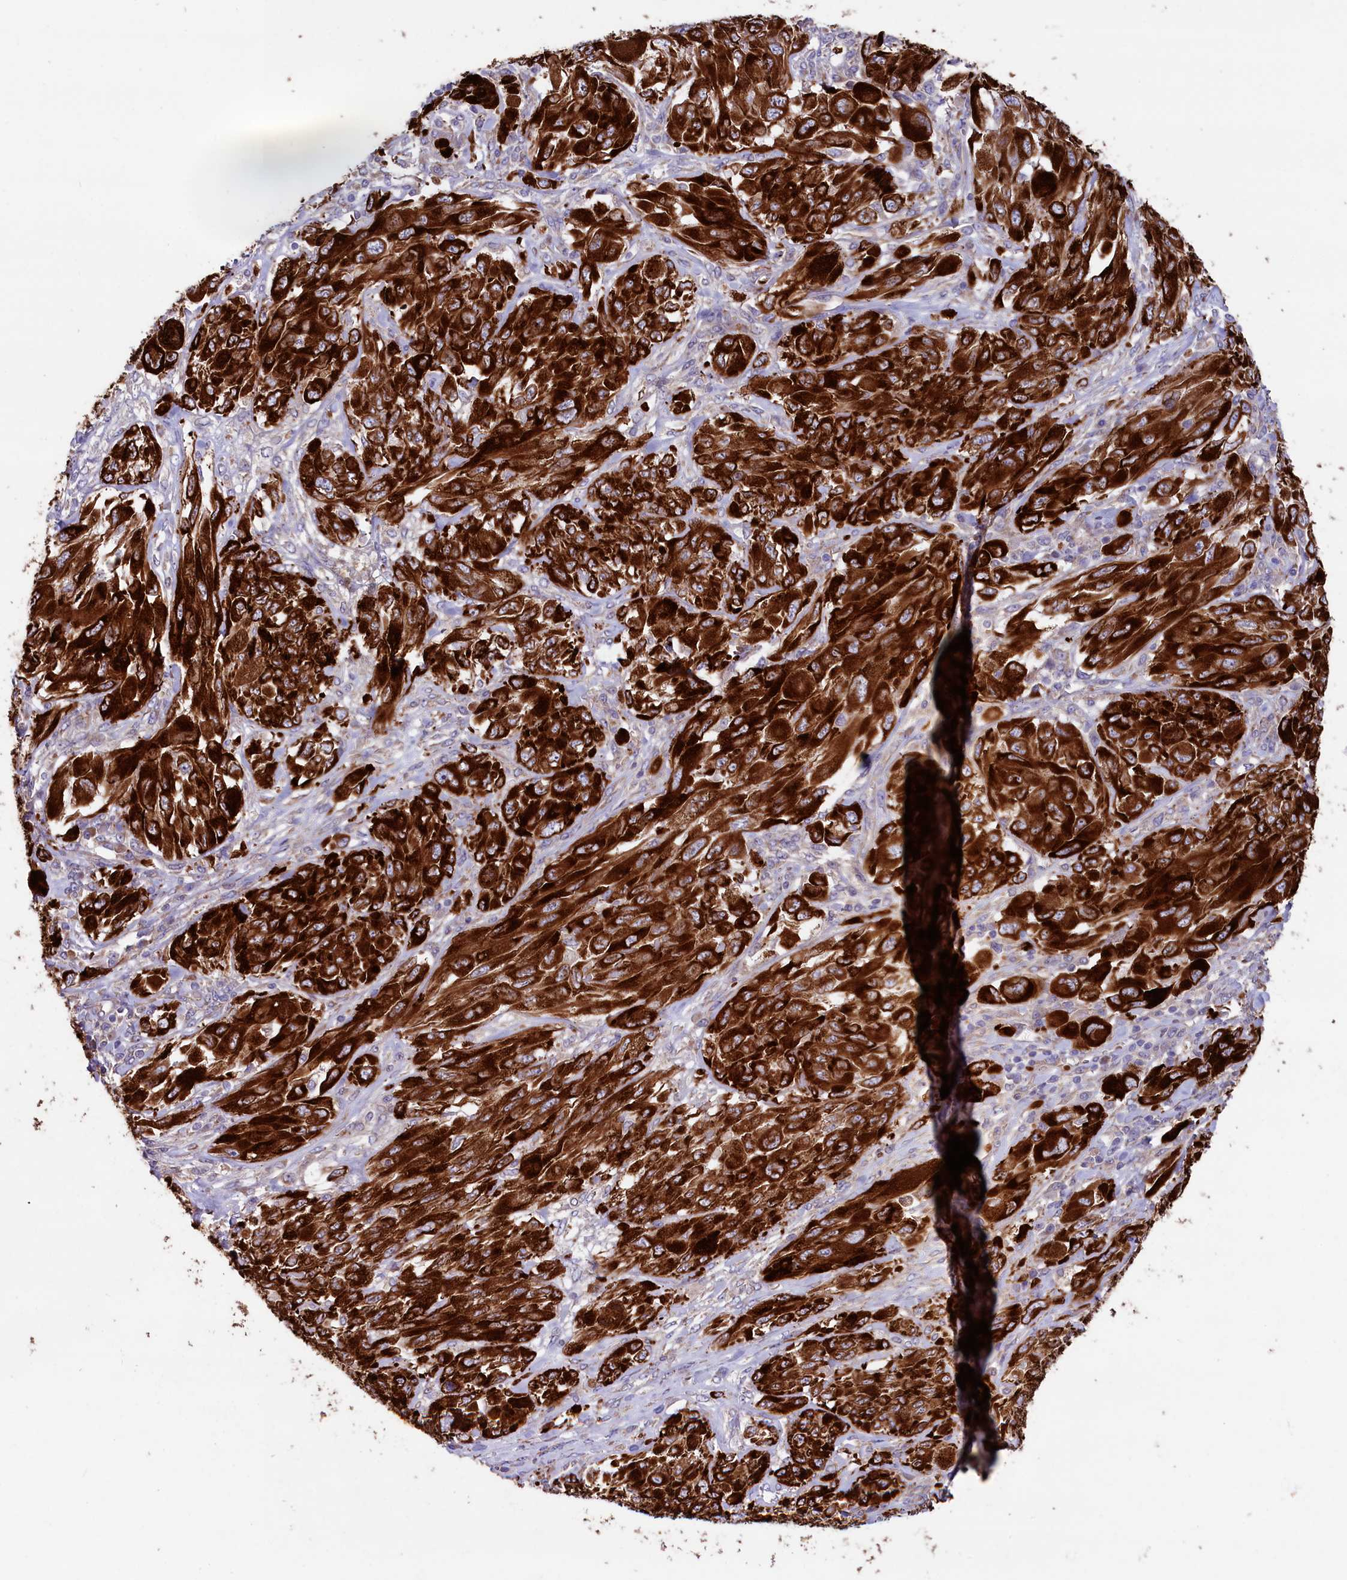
{"staining": {"intensity": "strong", "quantity": ">75%", "location": "cytoplasmic/membranous"}, "tissue": "melanoma", "cell_type": "Tumor cells", "image_type": "cancer", "snomed": [{"axis": "morphology", "description": "Malignant melanoma, NOS"}, {"axis": "topography", "description": "Skin"}], "caption": "Brown immunohistochemical staining in human melanoma exhibits strong cytoplasmic/membranous staining in about >75% of tumor cells.", "gene": "GPR108", "patient": {"sex": "female", "age": 91}}